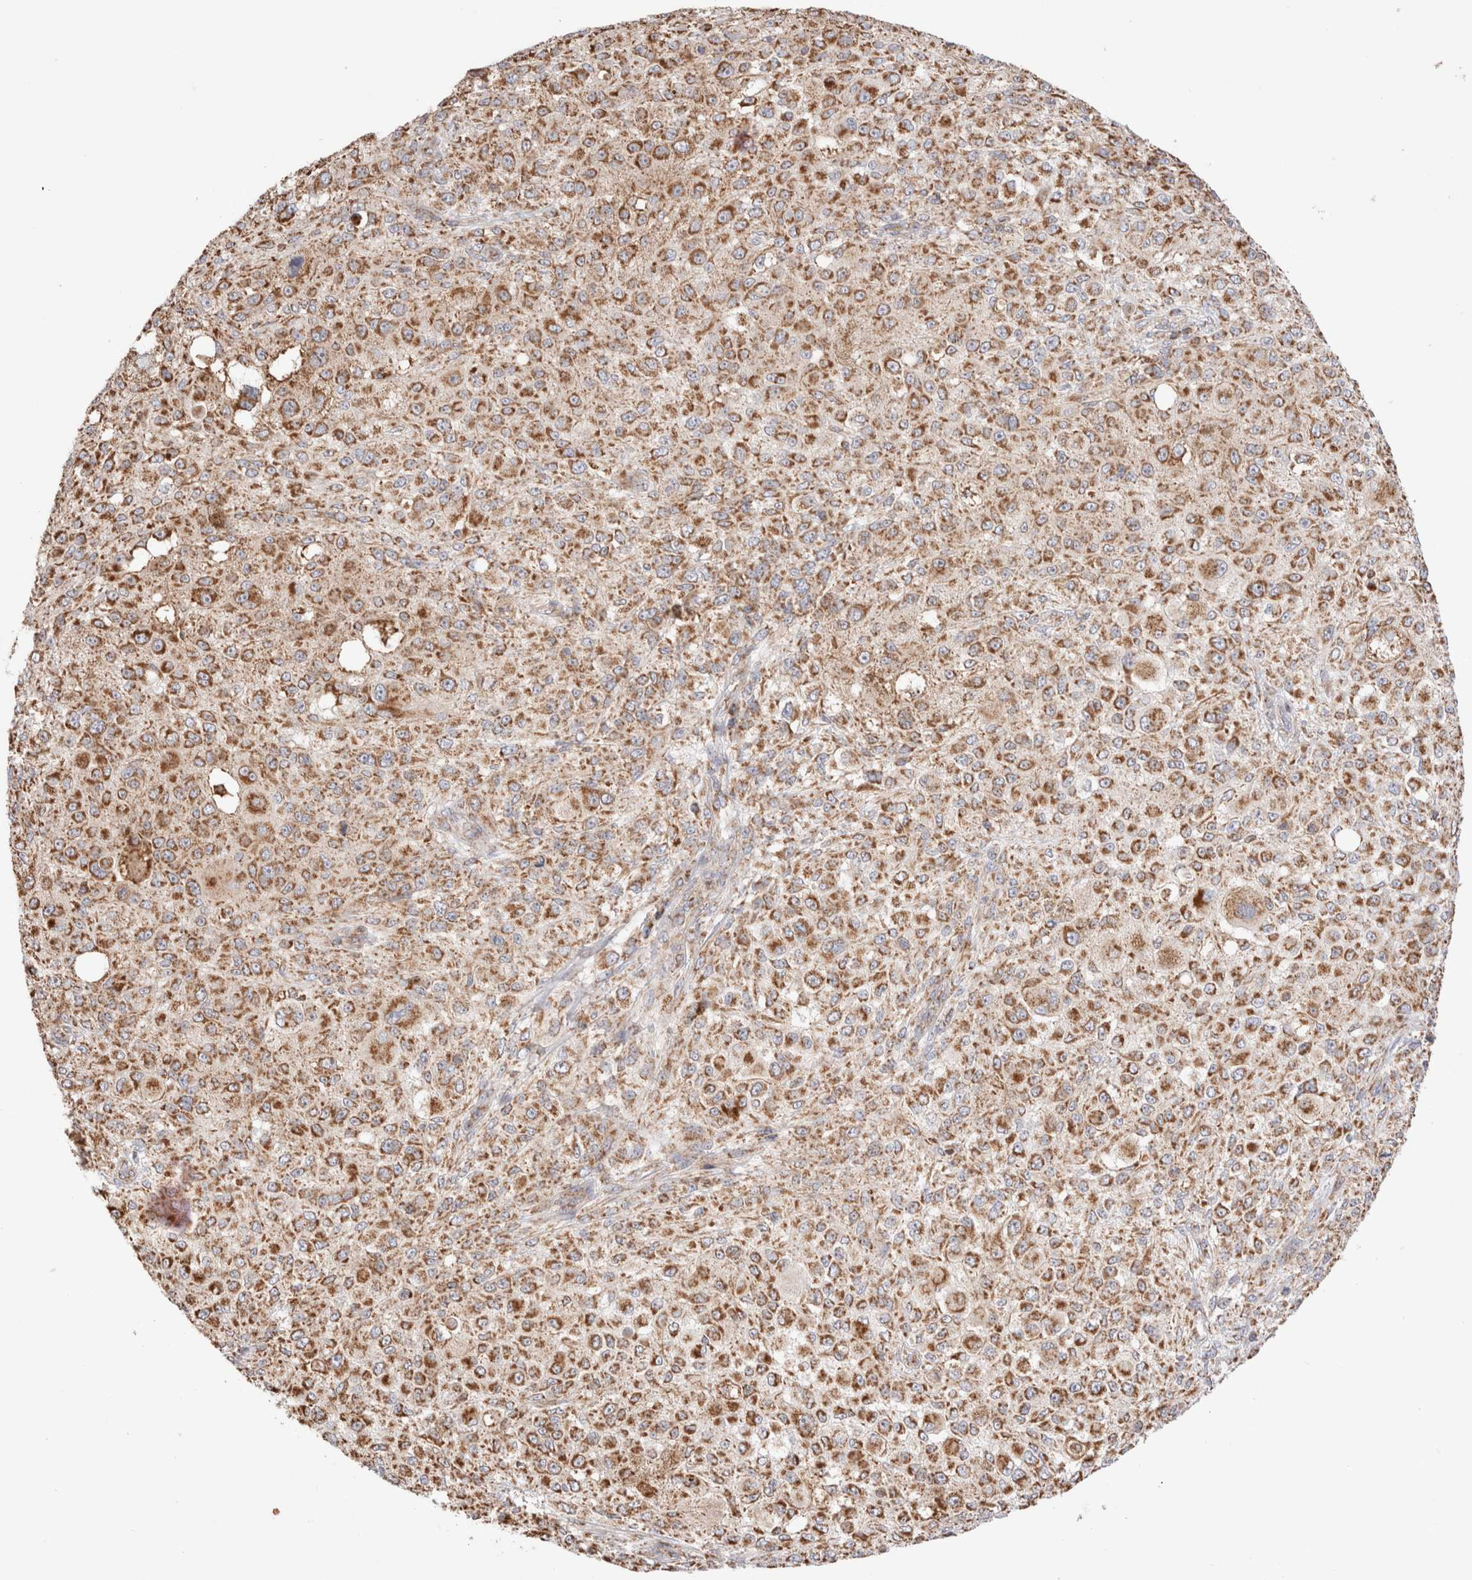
{"staining": {"intensity": "moderate", "quantity": ">75%", "location": "cytoplasmic/membranous"}, "tissue": "melanoma", "cell_type": "Tumor cells", "image_type": "cancer", "snomed": [{"axis": "morphology", "description": "Necrosis, NOS"}, {"axis": "morphology", "description": "Malignant melanoma, NOS"}, {"axis": "topography", "description": "Skin"}], "caption": "Protein expression by immunohistochemistry demonstrates moderate cytoplasmic/membranous staining in about >75% of tumor cells in melanoma.", "gene": "TMPPE", "patient": {"sex": "female", "age": 87}}